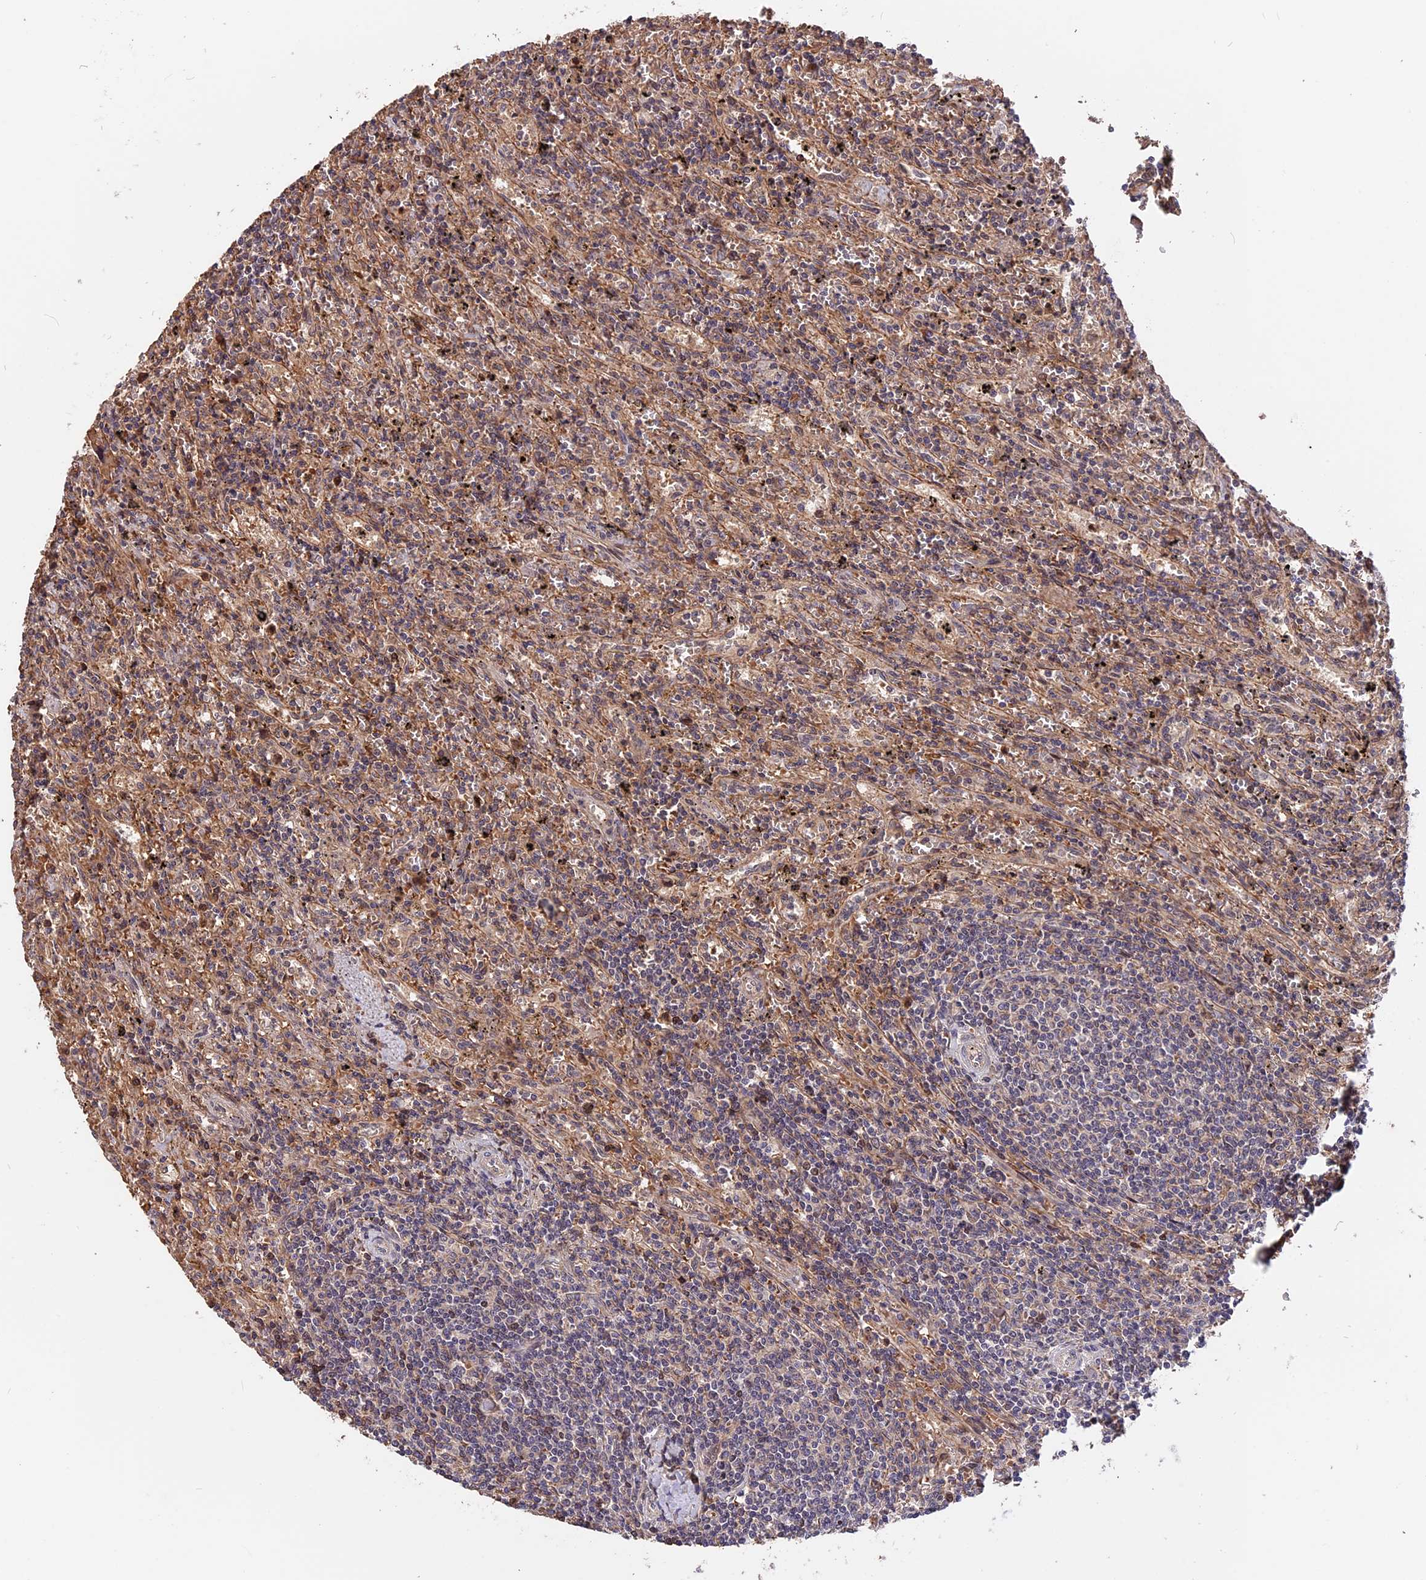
{"staining": {"intensity": "negative", "quantity": "none", "location": "none"}, "tissue": "lymphoma", "cell_type": "Tumor cells", "image_type": "cancer", "snomed": [{"axis": "morphology", "description": "Malignant lymphoma, non-Hodgkin's type, Low grade"}, {"axis": "topography", "description": "Spleen"}], "caption": "IHC of human lymphoma displays no expression in tumor cells.", "gene": "ZC3H10", "patient": {"sex": "male", "age": 76}}